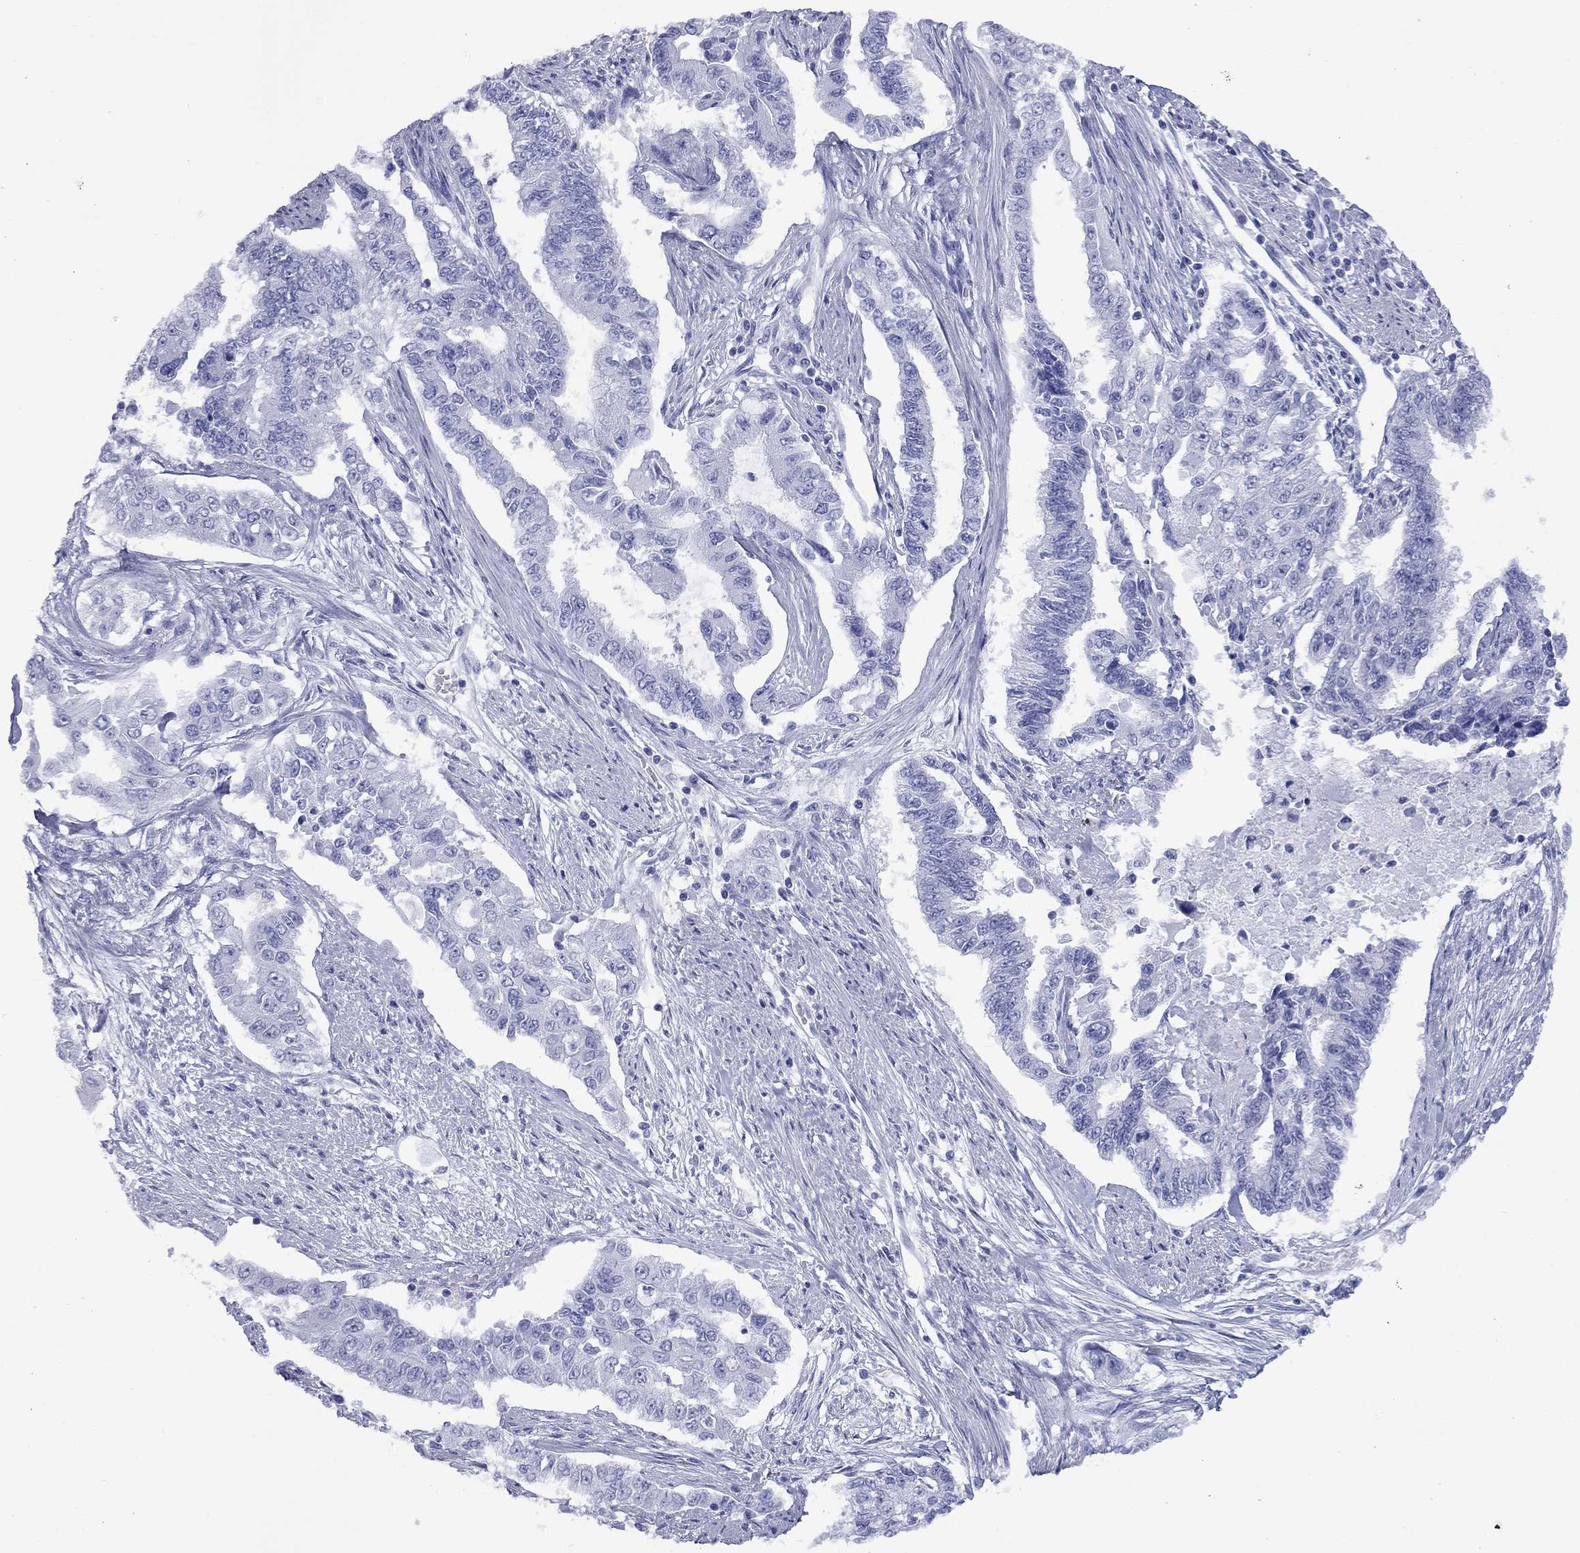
{"staining": {"intensity": "negative", "quantity": "none", "location": "none"}, "tissue": "endometrial cancer", "cell_type": "Tumor cells", "image_type": "cancer", "snomed": [{"axis": "morphology", "description": "Adenocarcinoma, NOS"}, {"axis": "topography", "description": "Uterus"}], "caption": "The IHC photomicrograph has no significant expression in tumor cells of endometrial cancer tissue.", "gene": "ACTL7B", "patient": {"sex": "female", "age": 59}}